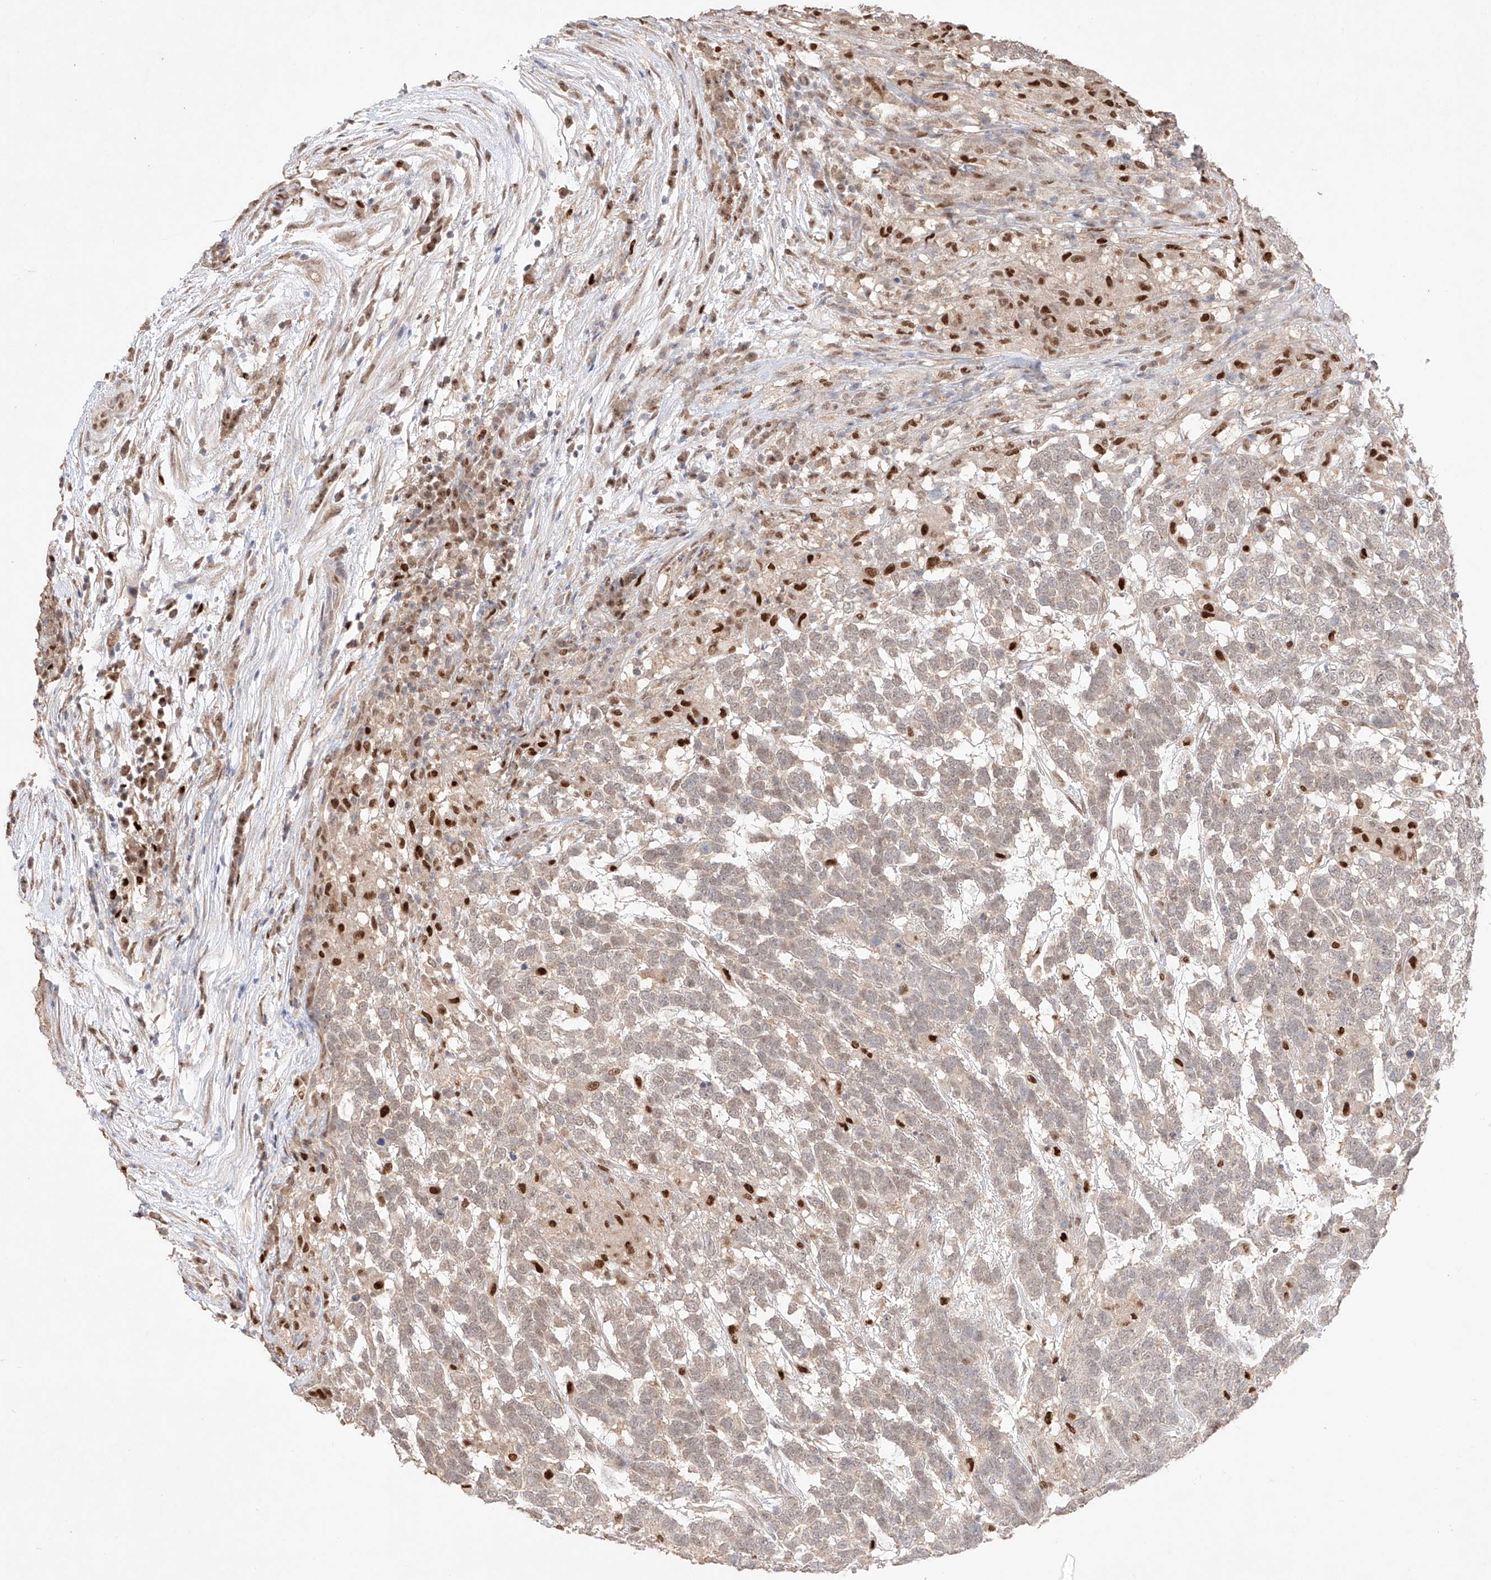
{"staining": {"intensity": "weak", "quantity": ">75%", "location": "cytoplasmic/membranous,nuclear"}, "tissue": "testis cancer", "cell_type": "Tumor cells", "image_type": "cancer", "snomed": [{"axis": "morphology", "description": "Carcinoma, Embryonal, NOS"}, {"axis": "topography", "description": "Testis"}], "caption": "There is low levels of weak cytoplasmic/membranous and nuclear positivity in tumor cells of testis cancer, as demonstrated by immunohistochemical staining (brown color).", "gene": "APIP", "patient": {"sex": "male", "age": 26}}